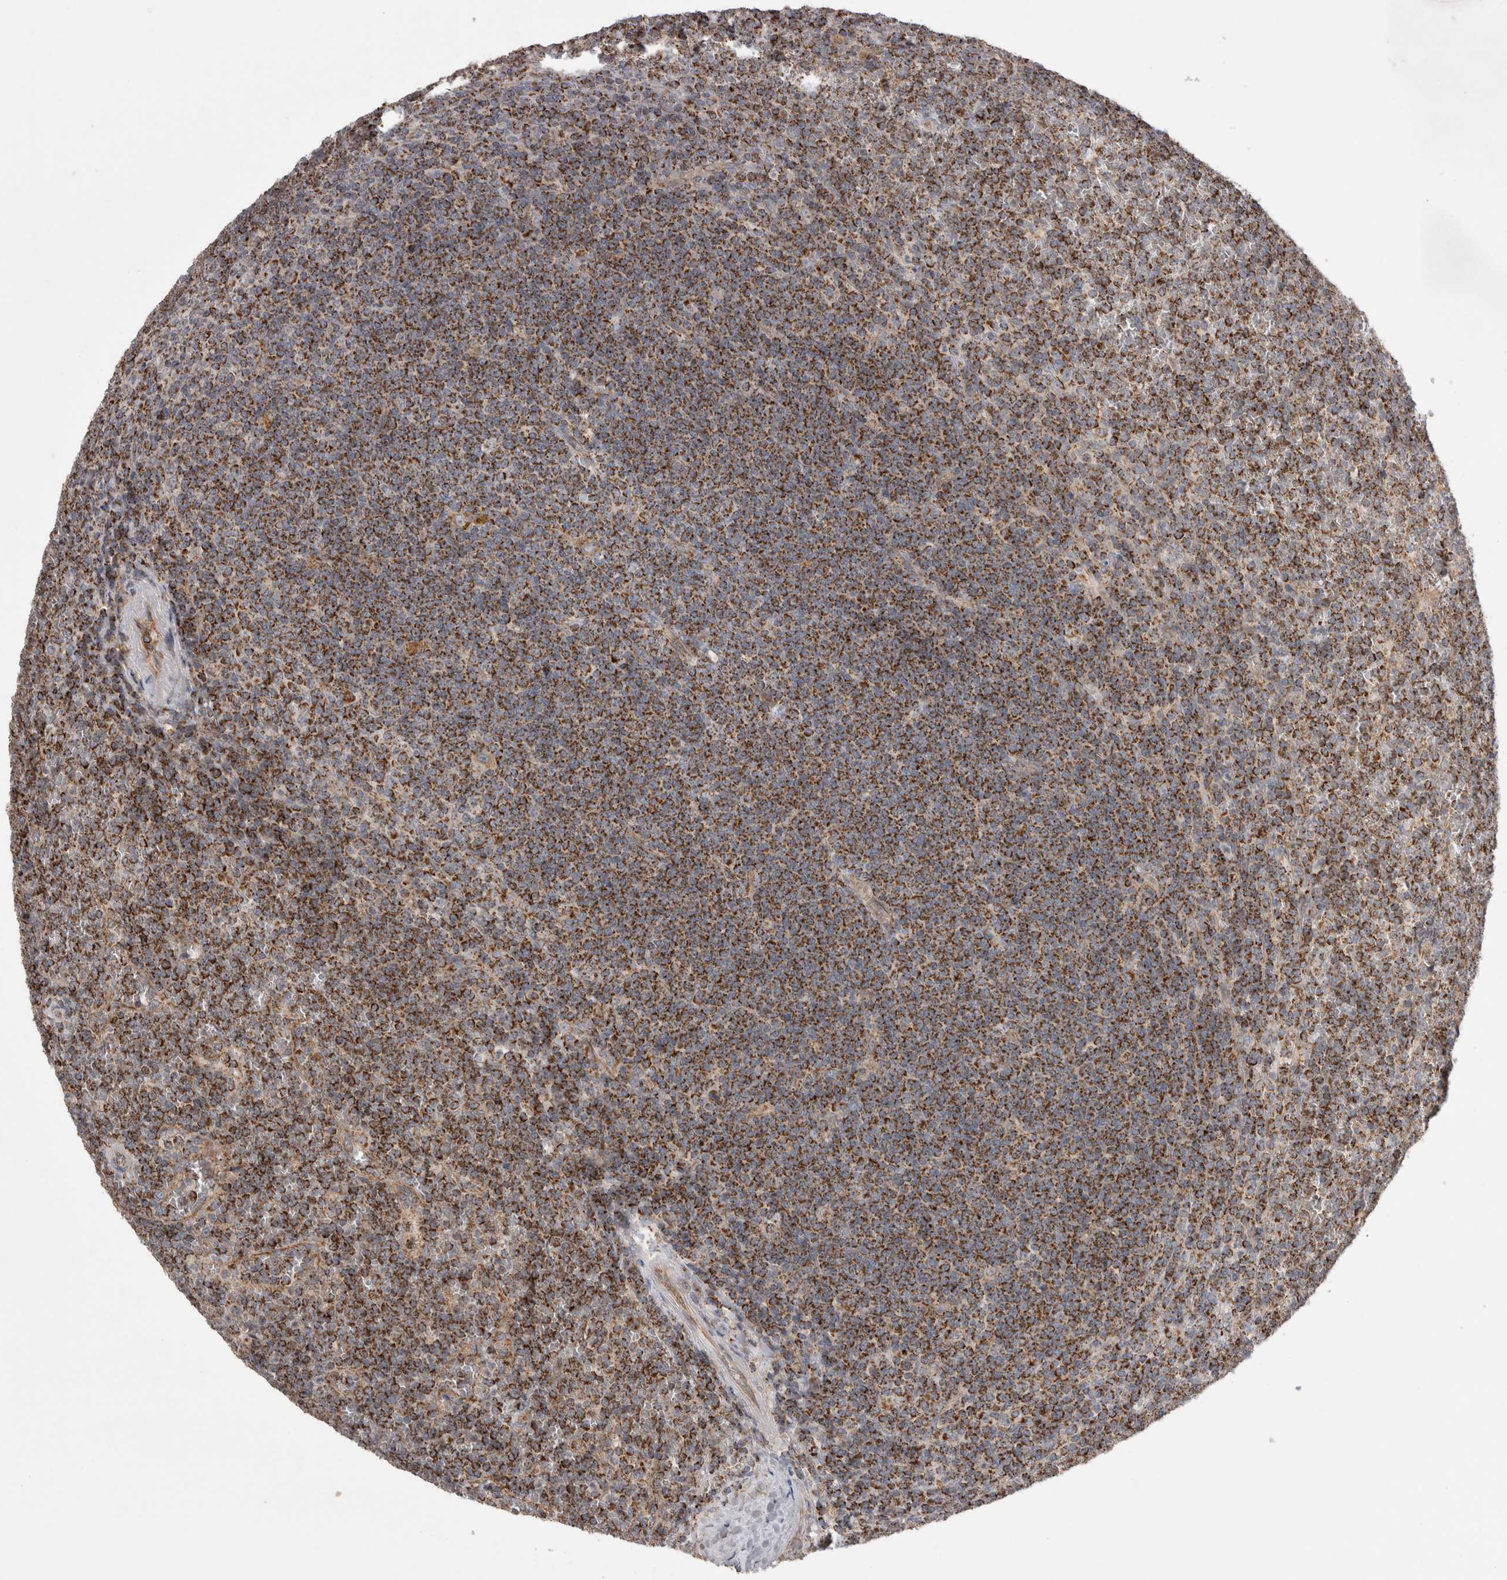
{"staining": {"intensity": "strong", "quantity": ">75%", "location": "cytoplasmic/membranous"}, "tissue": "lymphoma", "cell_type": "Tumor cells", "image_type": "cancer", "snomed": [{"axis": "morphology", "description": "Malignant lymphoma, non-Hodgkin's type, Low grade"}, {"axis": "topography", "description": "Spleen"}], "caption": "Low-grade malignant lymphoma, non-Hodgkin's type stained for a protein (brown) exhibits strong cytoplasmic/membranous positive positivity in about >75% of tumor cells.", "gene": "DARS2", "patient": {"sex": "female", "age": 19}}